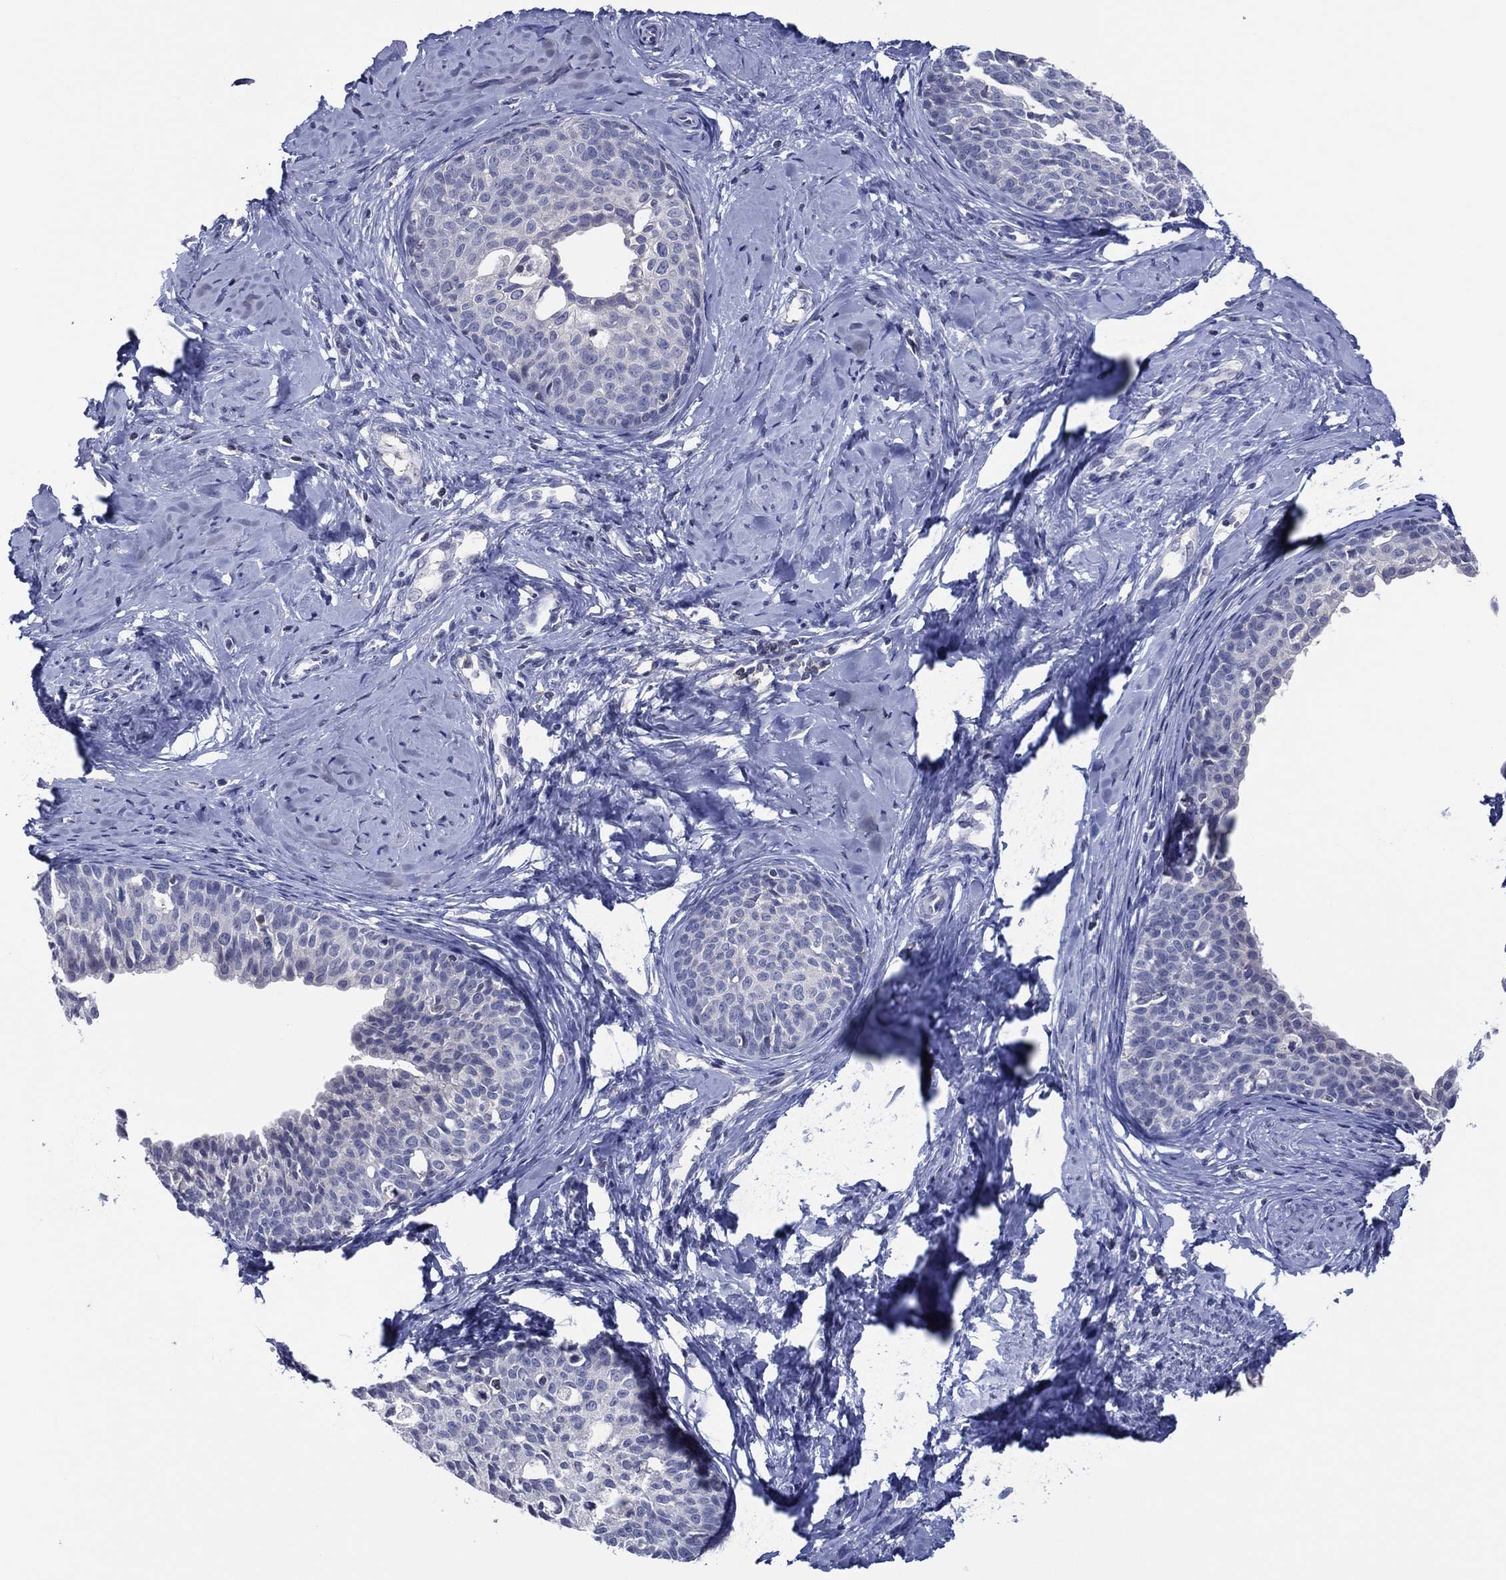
{"staining": {"intensity": "negative", "quantity": "none", "location": "none"}, "tissue": "cervical cancer", "cell_type": "Tumor cells", "image_type": "cancer", "snomed": [{"axis": "morphology", "description": "Squamous cell carcinoma, NOS"}, {"axis": "topography", "description": "Cervix"}], "caption": "Immunohistochemistry (IHC) photomicrograph of neoplastic tissue: human cervical cancer (squamous cell carcinoma) stained with DAB demonstrates no significant protein staining in tumor cells.", "gene": "TRIM31", "patient": {"sex": "female", "age": 51}}